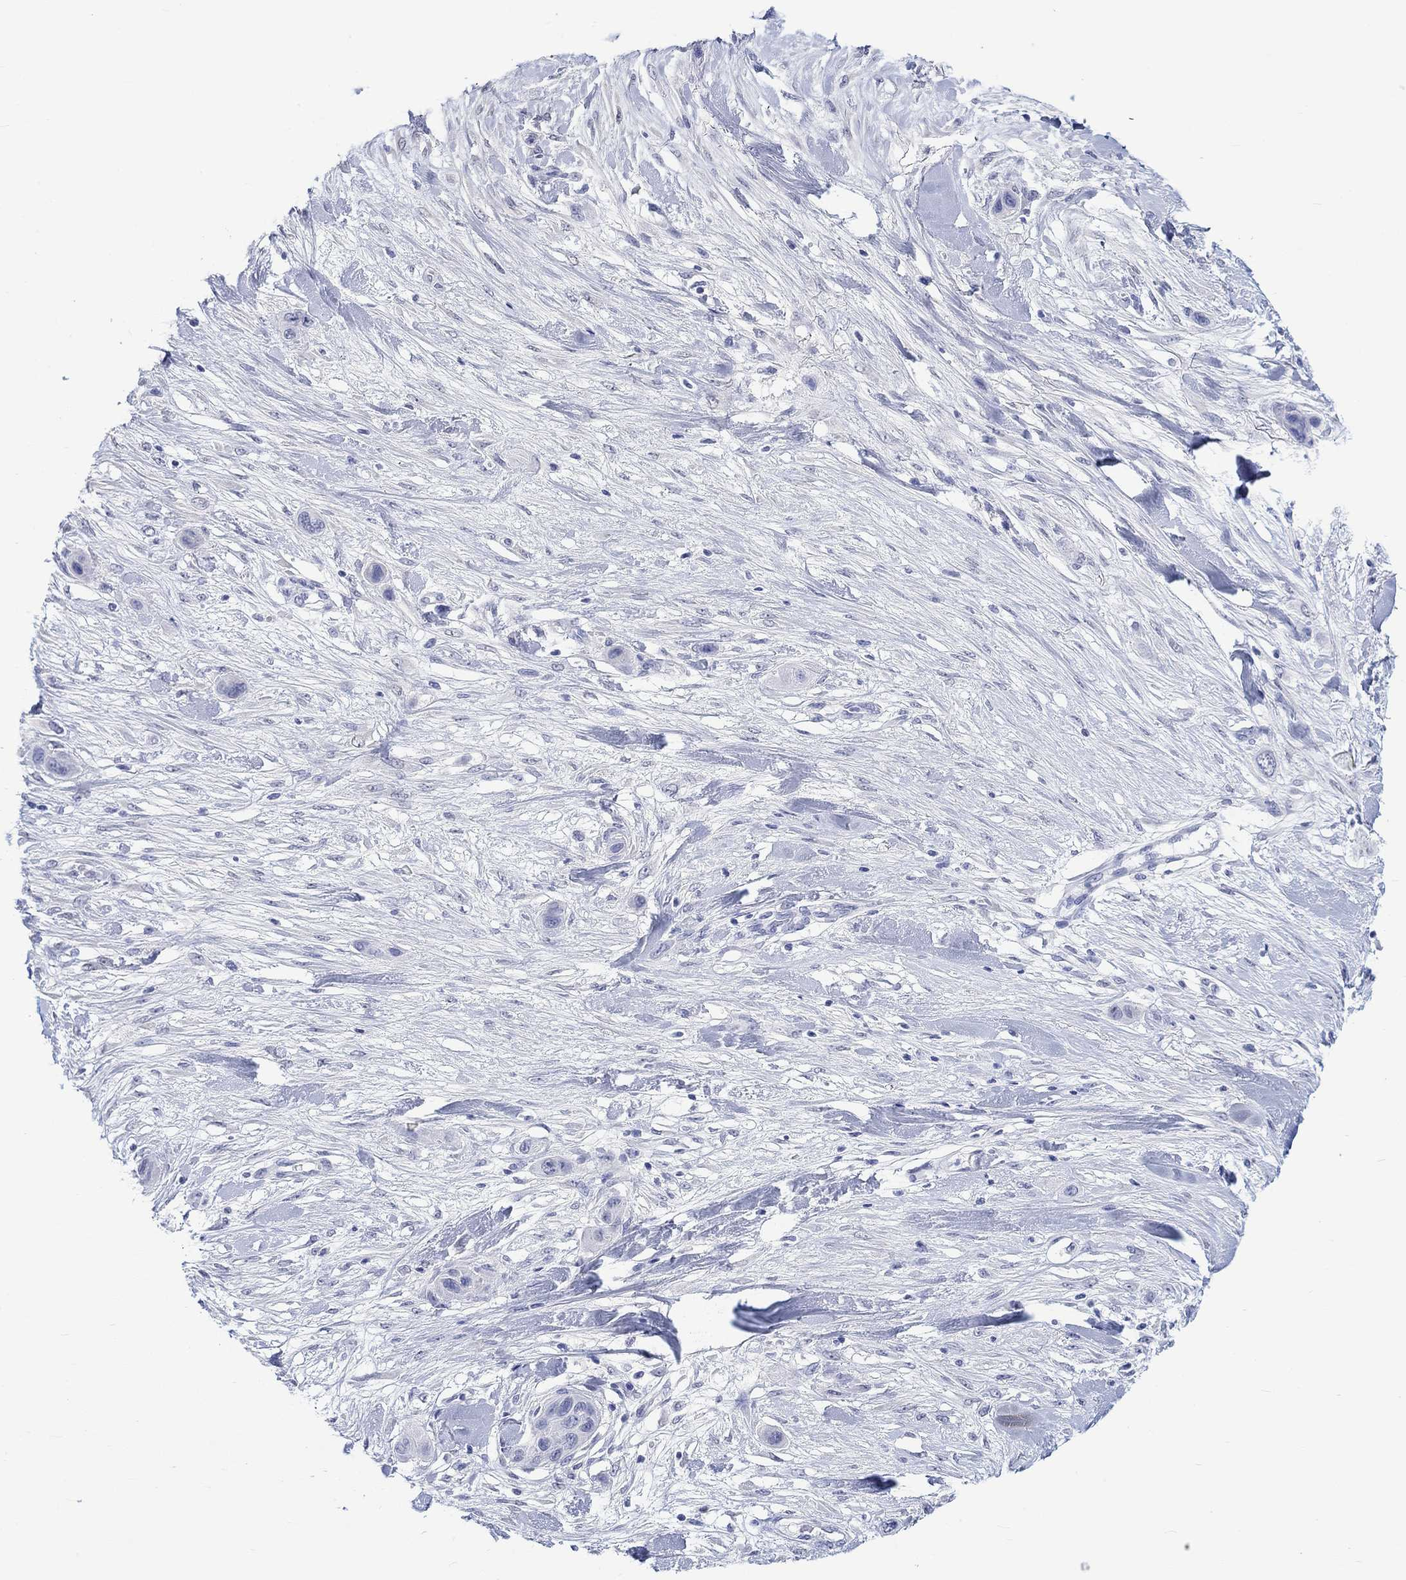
{"staining": {"intensity": "negative", "quantity": "none", "location": "none"}, "tissue": "skin cancer", "cell_type": "Tumor cells", "image_type": "cancer", "snomed": [{"axis": "morphology", "description": "Squamous cell carcinoma, NOS"}, {"axis": "topography", "description": "Skin"}], "caption": "Tumor cells show no significant positivity in skin squamous cell carcinoma.", "gene": "MSI1", "patient": {"sex": "male", "age": 79}}